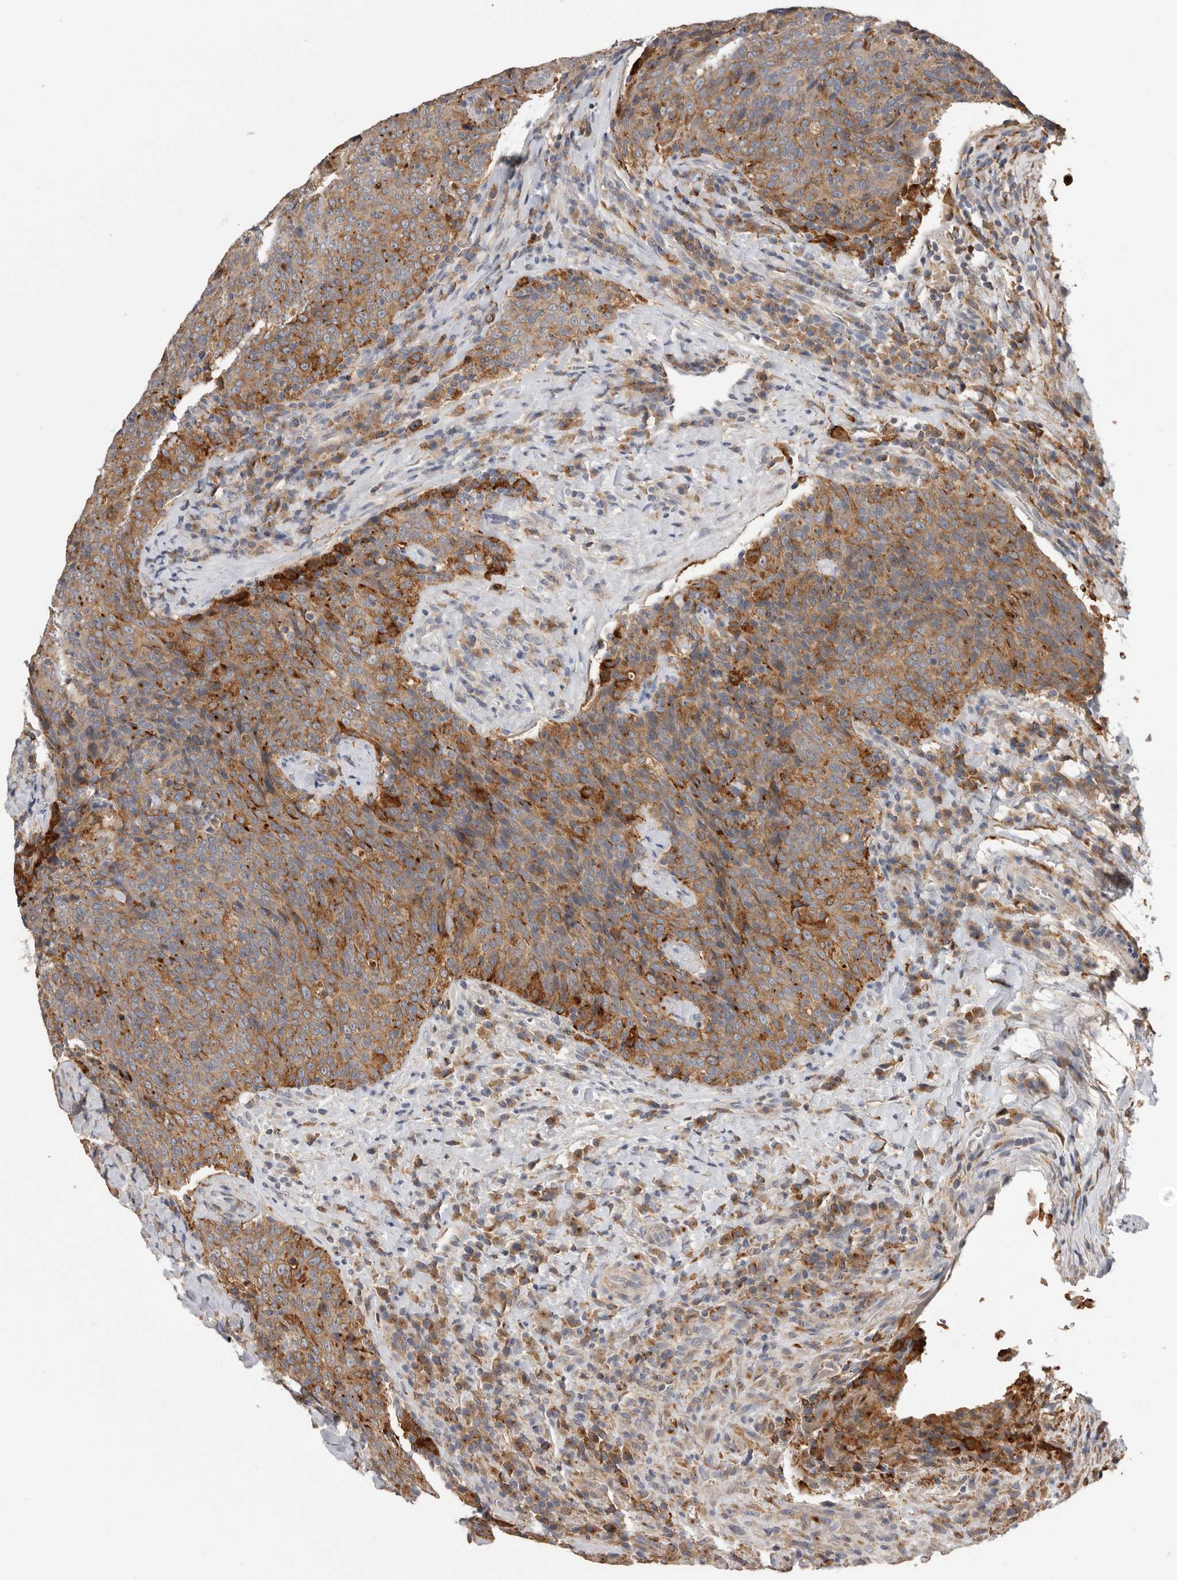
{"staining": {"intensity": "moderate", "quantity": ">75%", "location": "cytoplasmic/membranous"}, "tissue": "head and neck cancer", "cell_type": "Tumor cells", "image_type": "cancer", "snomed": [{"axis": "morphology", "description": "Squamous cell carcinoma, NOS"}, {"axis": "morphology", "description": "Squamous cell carcinoma, metastatic, NOS"}, {"axis": "topography", "description": "Lymph node"}, {"axis": "topography", "description": "Head-Neck"}], "caption": "This is an image of immunohistochemistry (IHC) staining of head and neck cancer (metastatic squamous cell carcinoma), which shows moderate staining in the cytoplasmic/membranous of tumor cells.", "gene": "TFRC", "patient": {"sex": "male", "age": 62}}